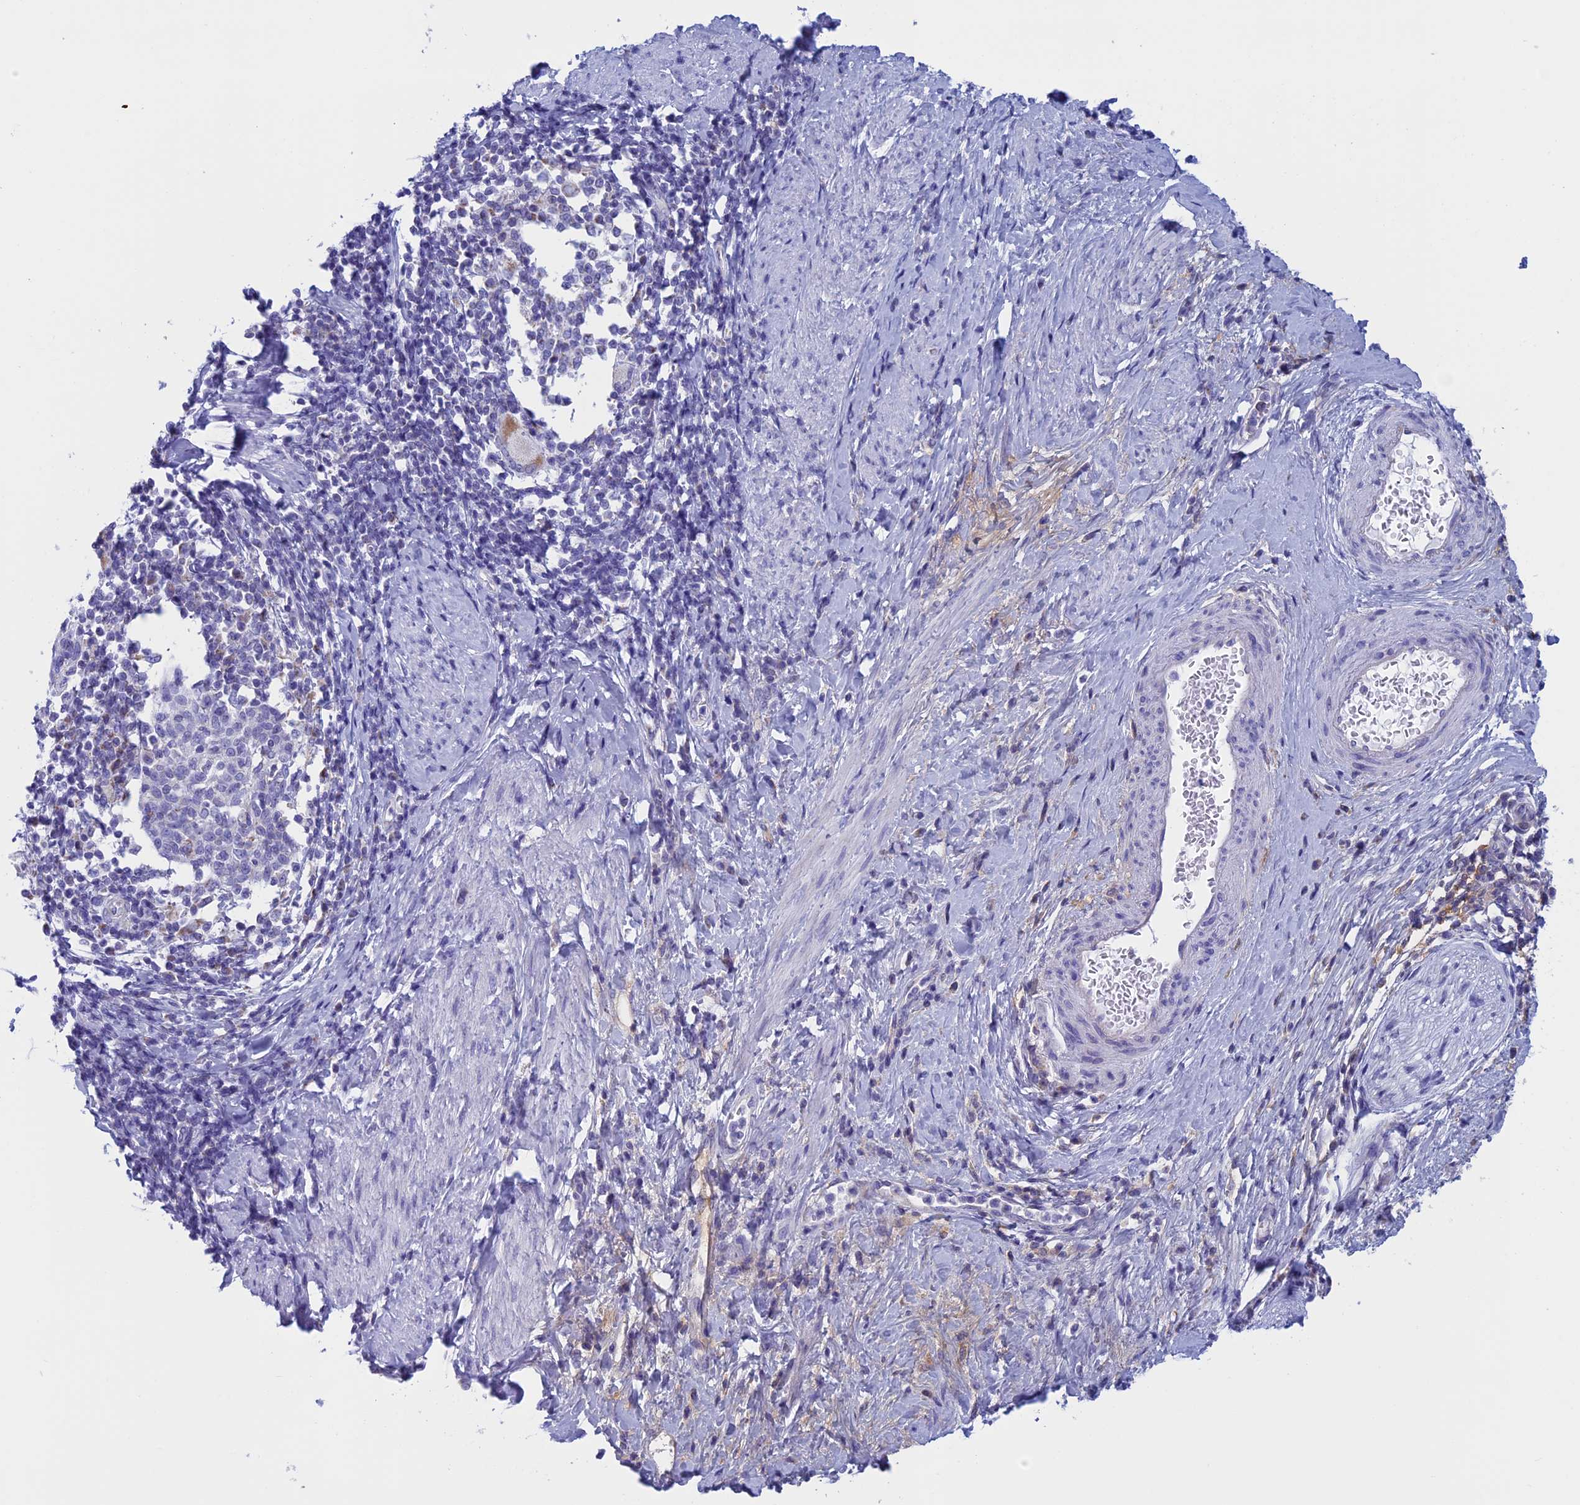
{"staining": {"intensity": "negative", "quantity": "none", "location": "none"}, "tissue": "cervical cancer", "cell_type": "Tumor cells", "image_type": "cancer", "snomed": [{"axis": "morphology", "description": "Squamous cell carcinoma, NOS"}, {"axis": "topography", "description": "Cervix"}], "caption": "Human cervical cancer stained for a protein using immunohistochemistry demonstrates no positivity in tumor cells.", "gene": "NDUFB9", "patient": {"sex": "female", "age": 52}}